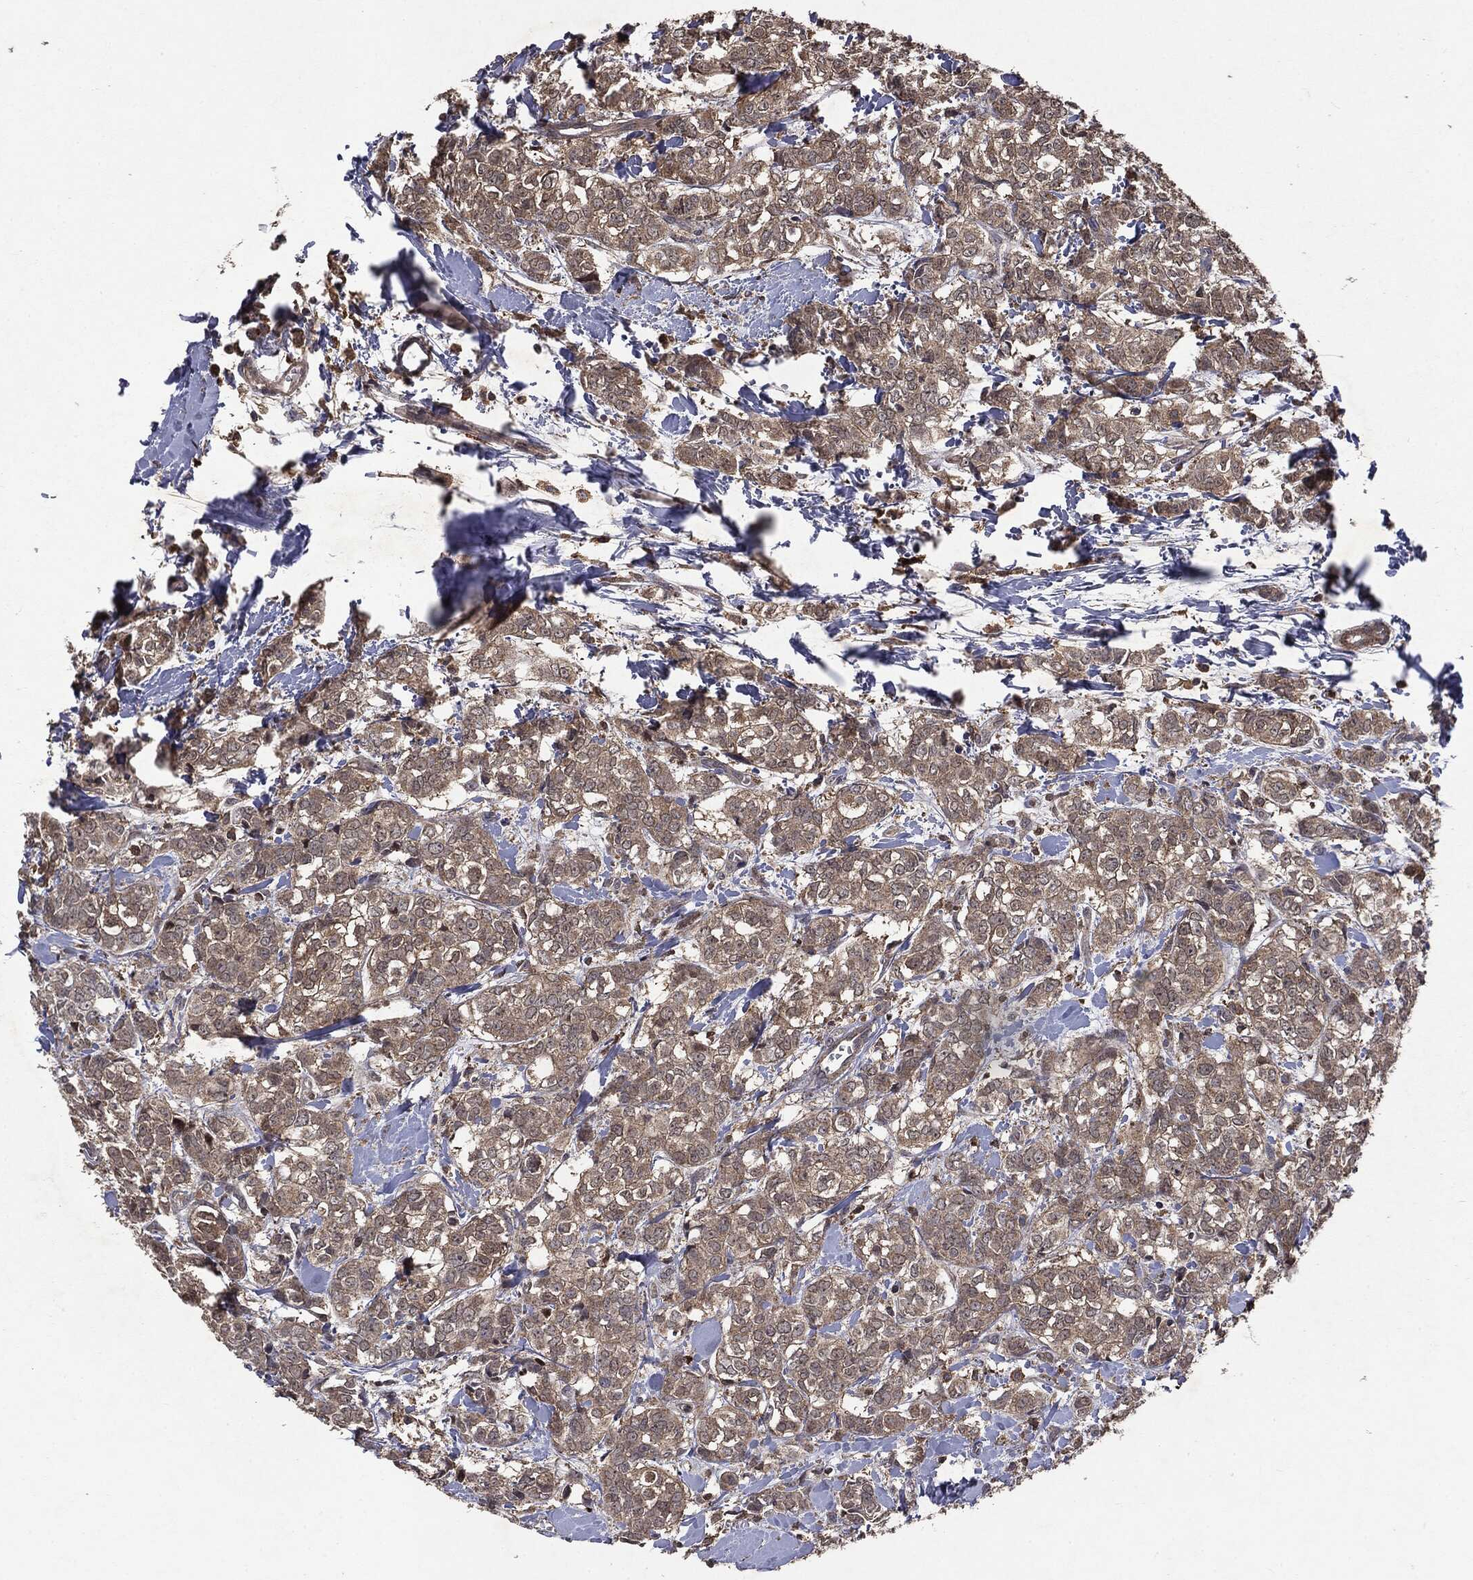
{"staining": {"intensity": "weak", "quantity": ">75%", "location": "cytoplasmic/membranous"}, "tissue": "breast cancer", "cell_type": "Tumor cells", "image_type": "cancer", "snomed": [{"axis": "morphology", "description": "Duct carcinoma"}, {"axis": "topography", "description": "Breast"}], "caption": "Breast cancer was stained to show a protein in brown. There is low levels of weak cytoplasmic/membranous expression in approximately >75% of tumor cells.", "gene": "PTEN", "patient": {"sex": "female", "age": 61}}